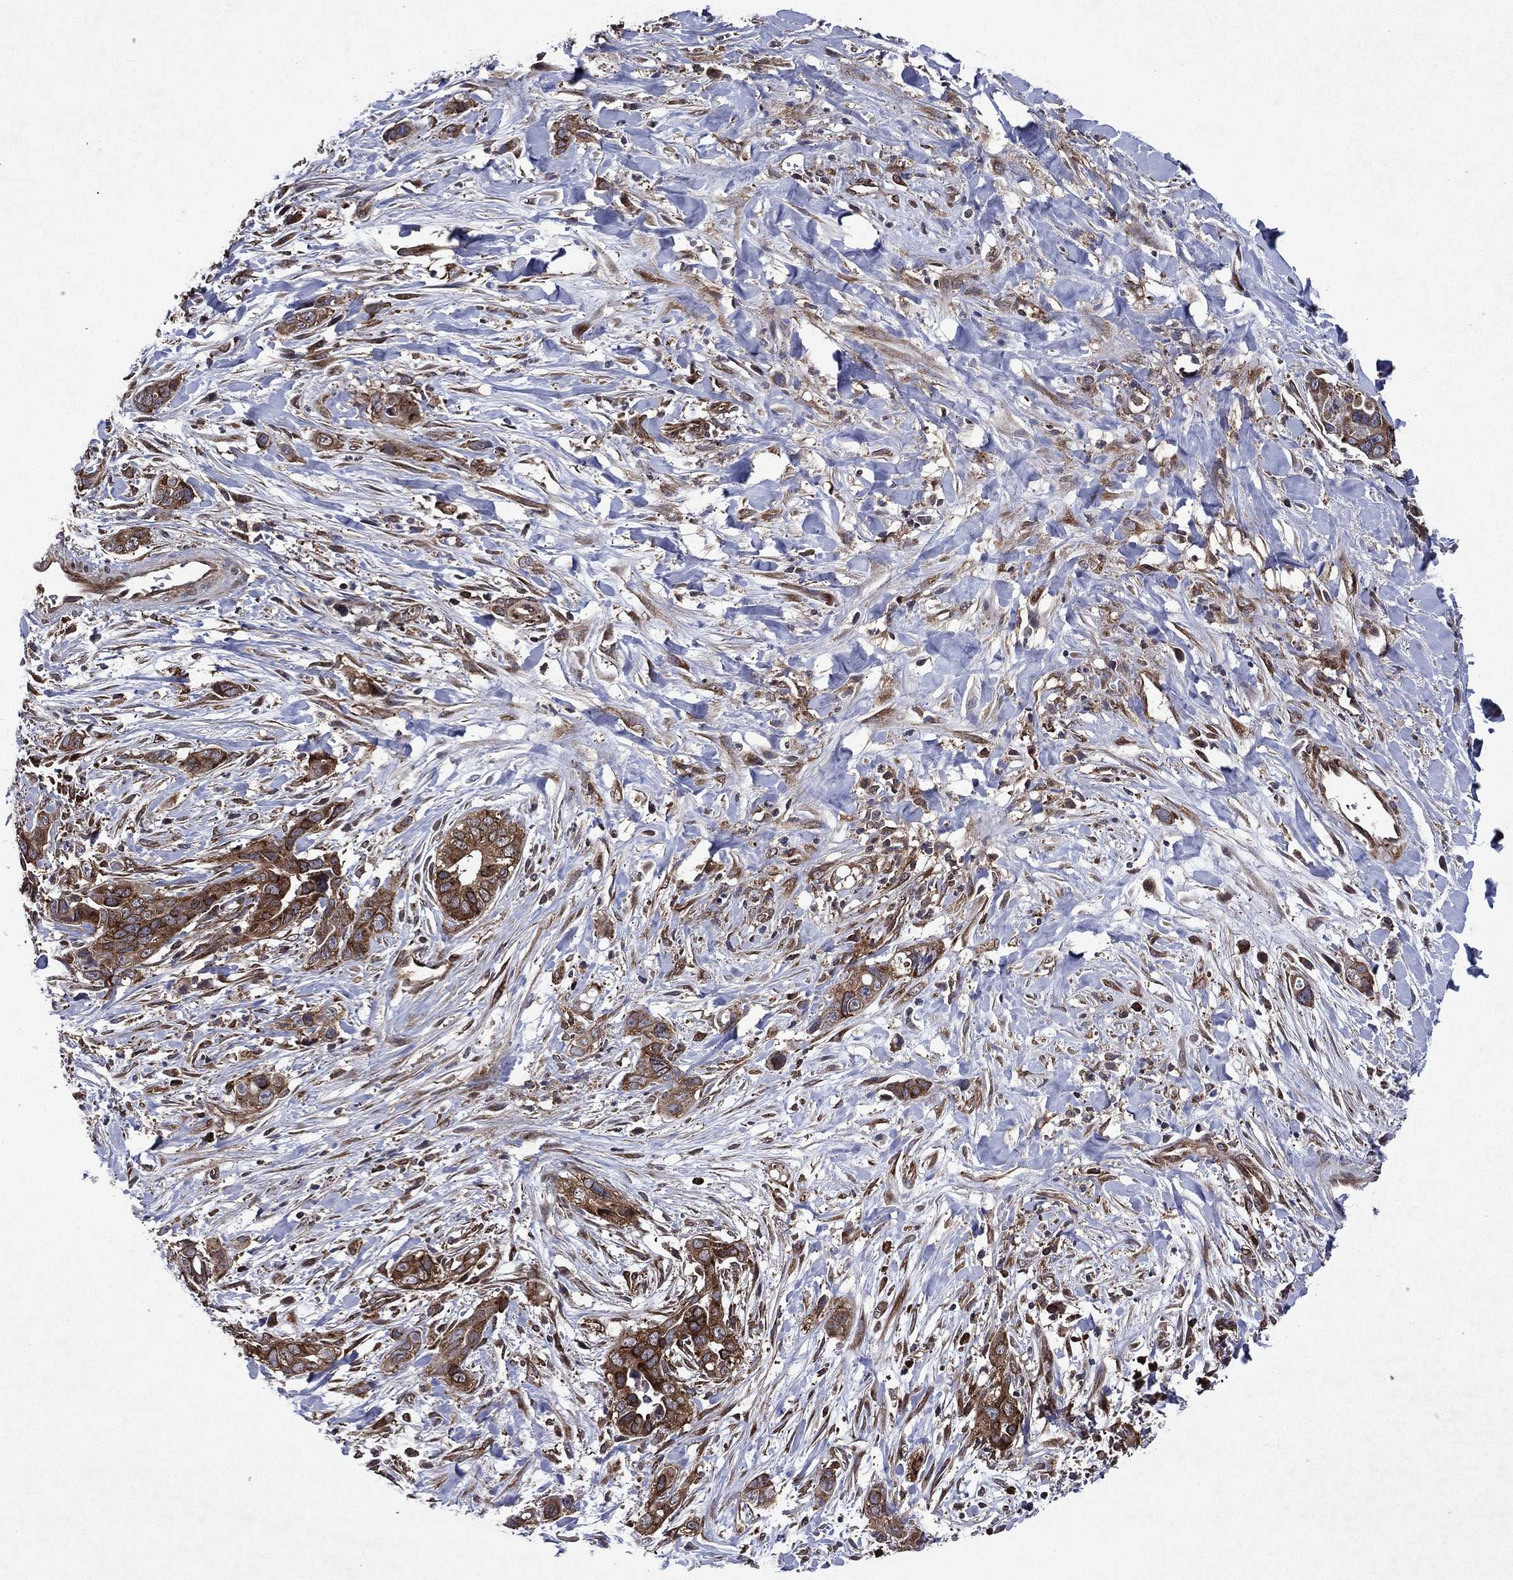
{"staining": {"intensity": "strong", "quantity": ">75%", "location": "cytoplasmic/membranous"}, "tissue": "liver cancer", "cell_type": "Tumor cells", "image_type": "cancer", "snomed": [{"axis": "morphology", "description": "Cholangiocarcinoma"}, {"axis": "topography", "description": "Liver"}], "caption": "Immunohistochemistry (IHC) photomicrograph of human liver cancer stained for a protein (brown), which shows high levels of strong cytoplasmic/membranous positivity in about >75% of tumor cells.", "gene": "EIF2B4", "patient": {"sex": "female", "age": 79}}